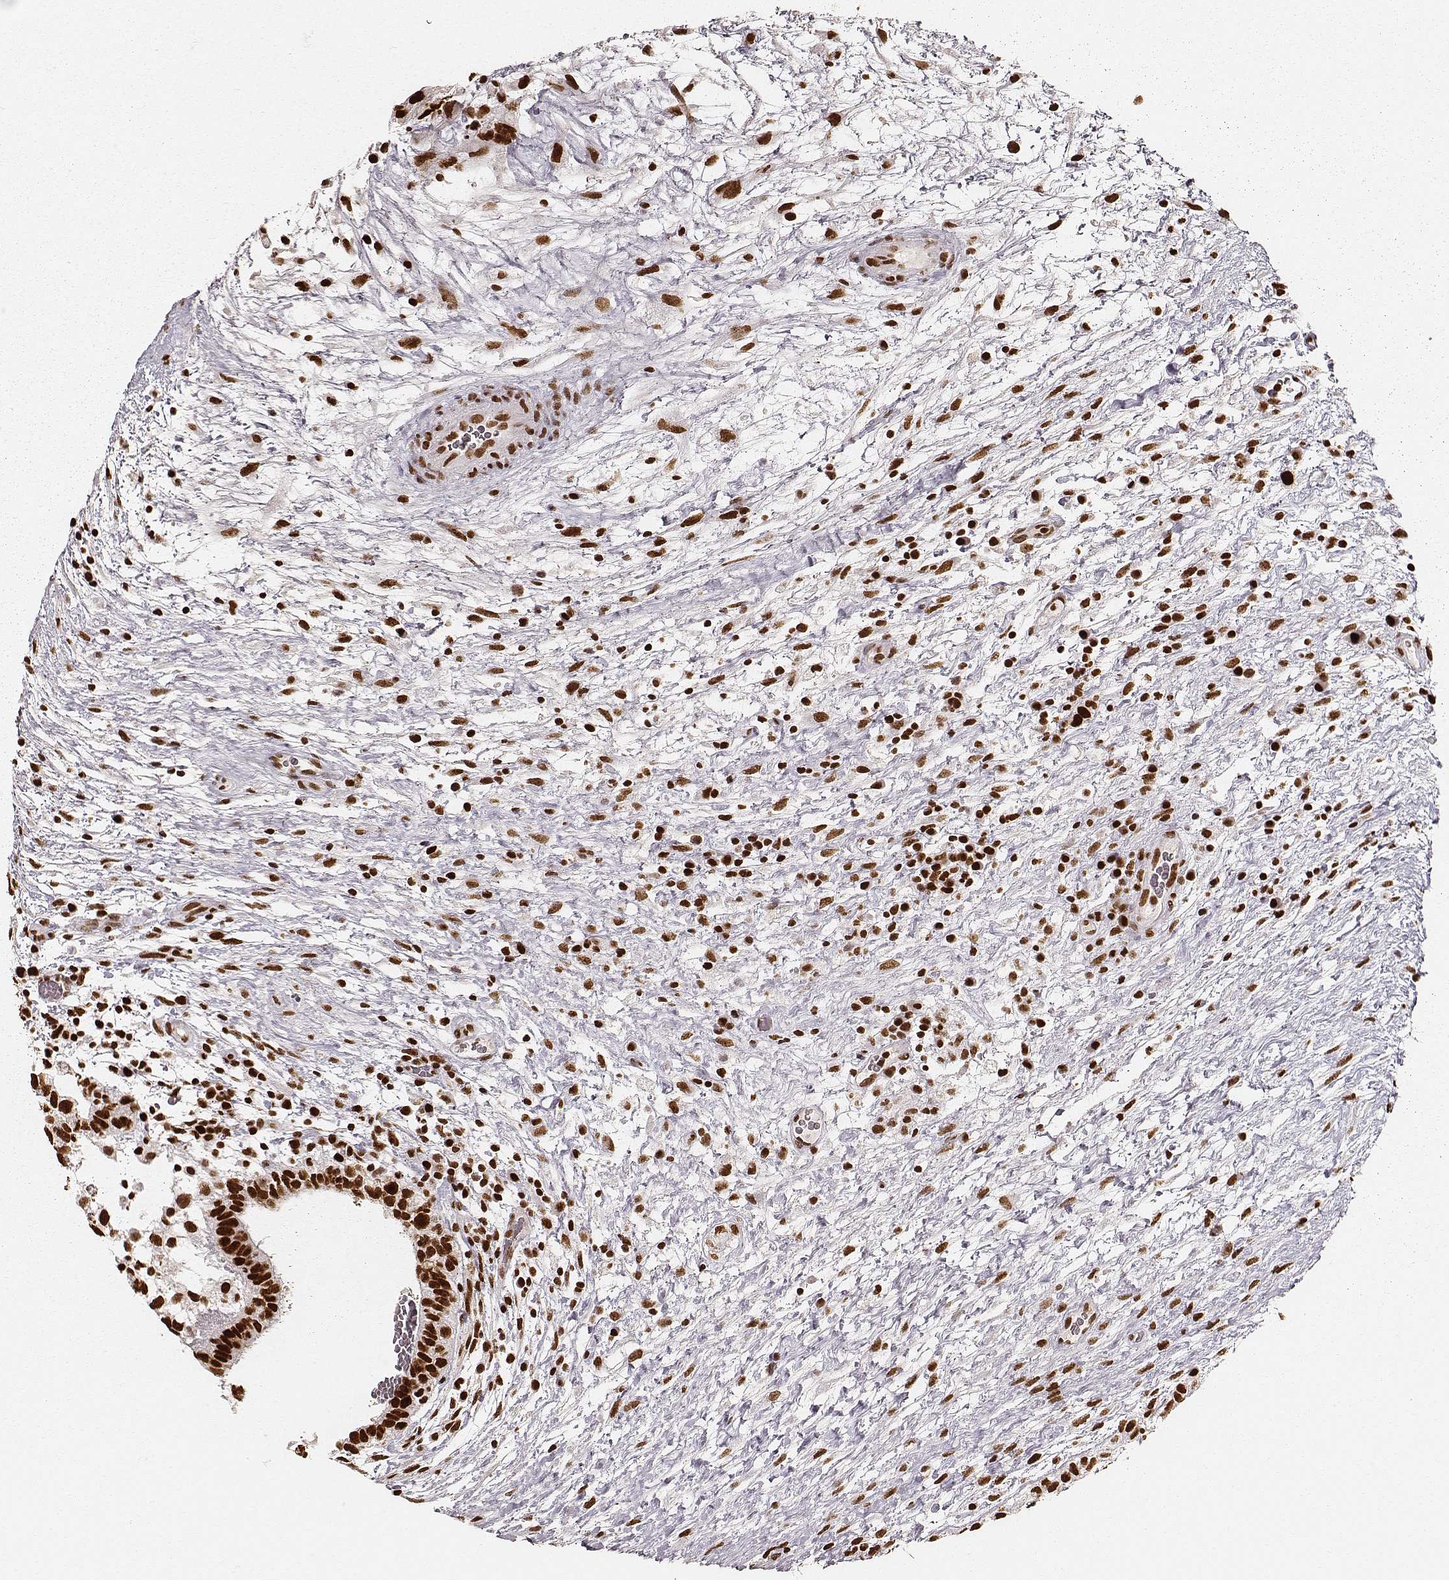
{"staining": {"intensity": "strong", "quantity": ">75%", "location": "nuclear"}, "tissue": "testis cancer", "cell_type": "Tumor cells", "image_type": "cancer", "snomed": [{"axis": "morphology", "description": "Normal tissue, NOS"}, {"axis": "morphology", "description": "Carcinoma, Embryonal, NOS"}, {"axis": "topography", "description": "Testis"}], "caption": "Human testis embryonal carcinoma stained with a protein marker displays strong staining in tumor cells.", "gene": "PARP1", "patient": {"sex": "male", "age": 32}}